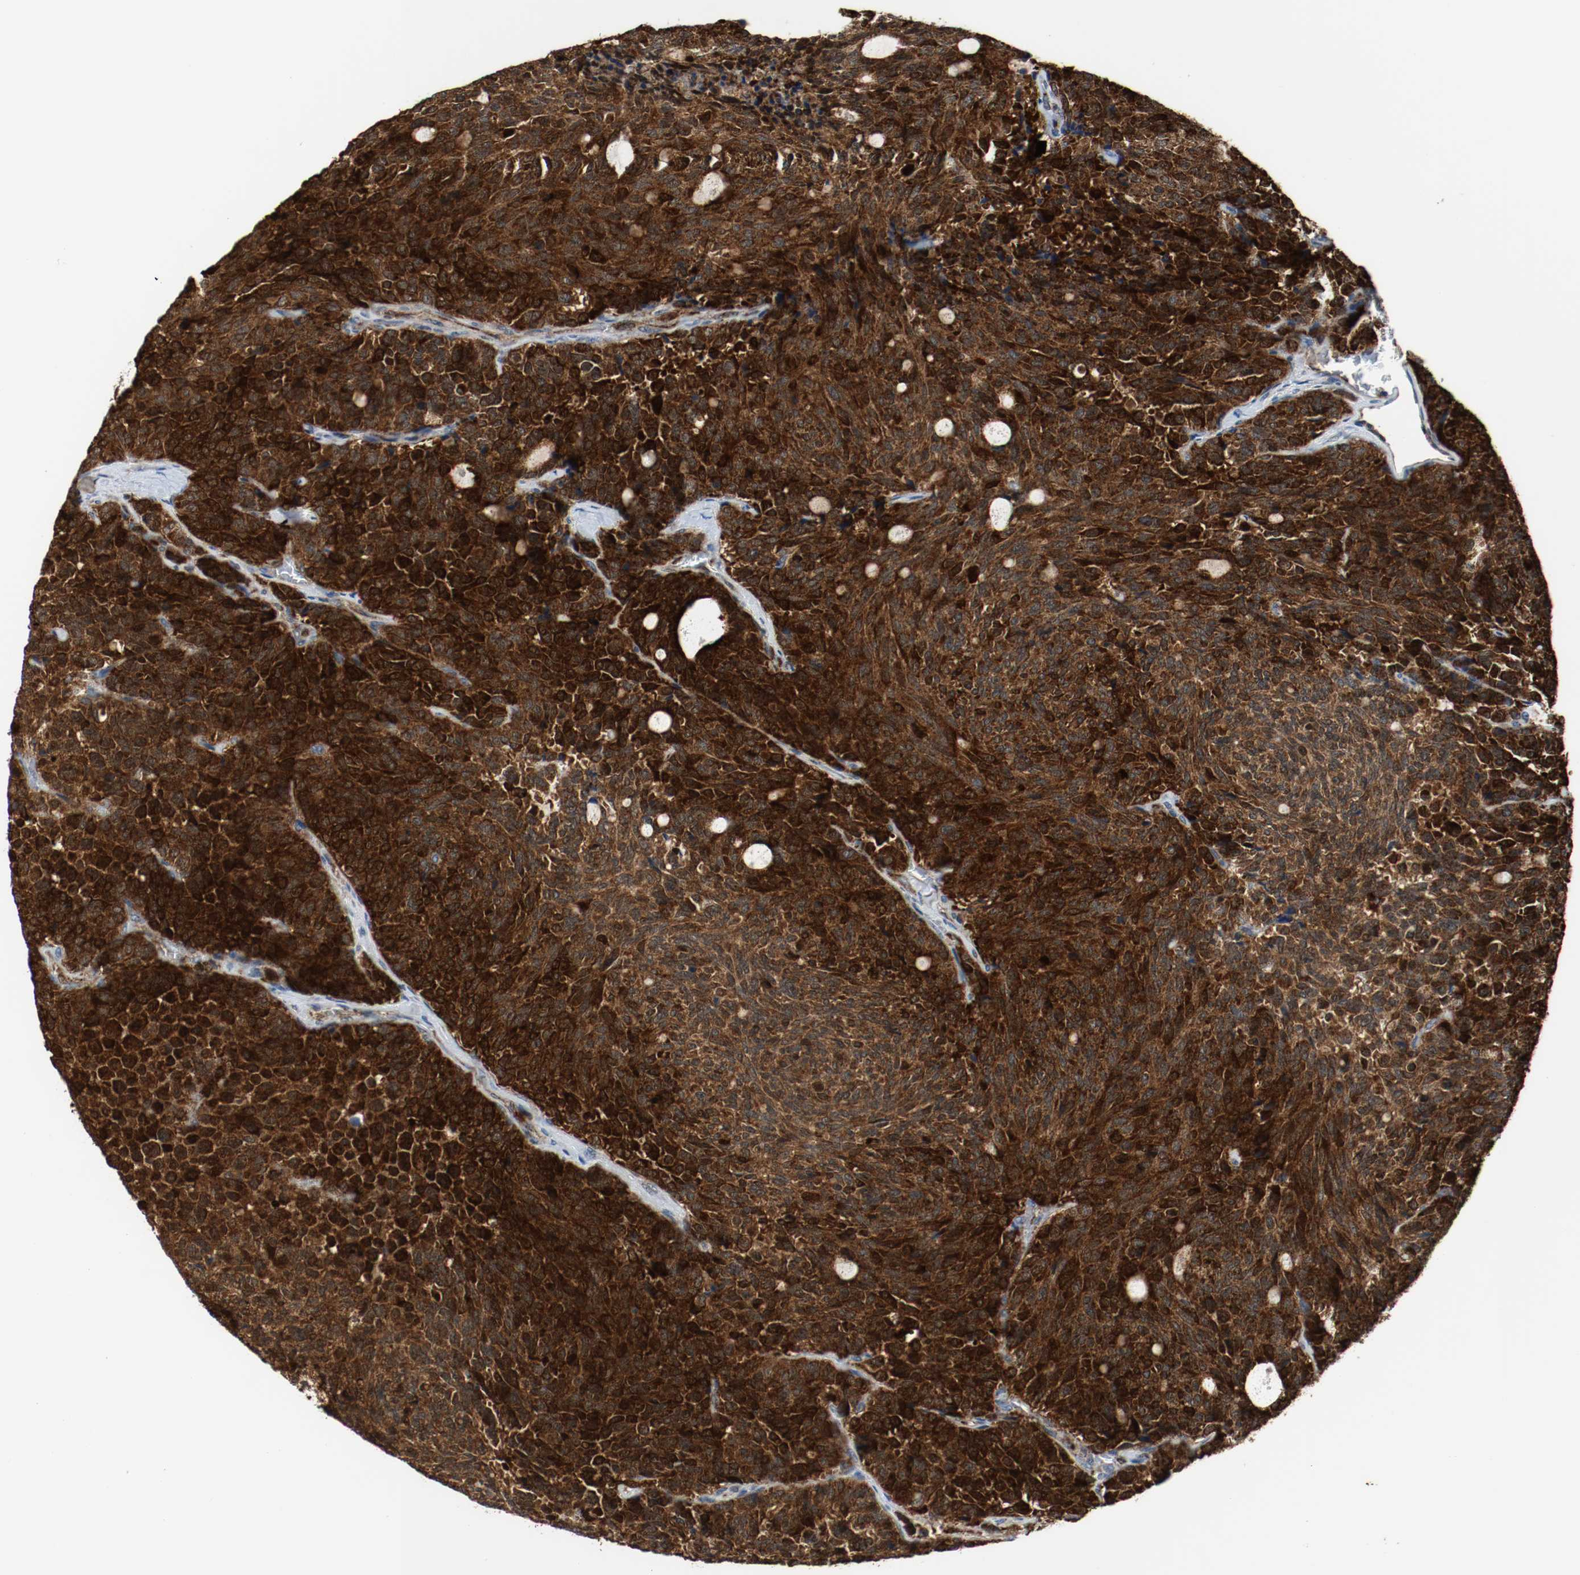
{"staining": {"intensity": "strong", "quantity": ">75%", "location": "cytoplasmic/membranous"}, "tissue": "carcinoid", "cell_type": "Tumor cells", "image_type": "cancer", "snomed": [{"axis": "morphology", "description": "Carcinoid, malignant, NOS"}, {"axis": "topography", "description": "Pancreas"}], "caption": "This is an image of IHC staining of malignant carcinoid, which shows strong expression in the cytoplasmic/membranous of tumor cells.", "gene": "TXNRD1", "patient": {"sex": "female", "age": 54}}